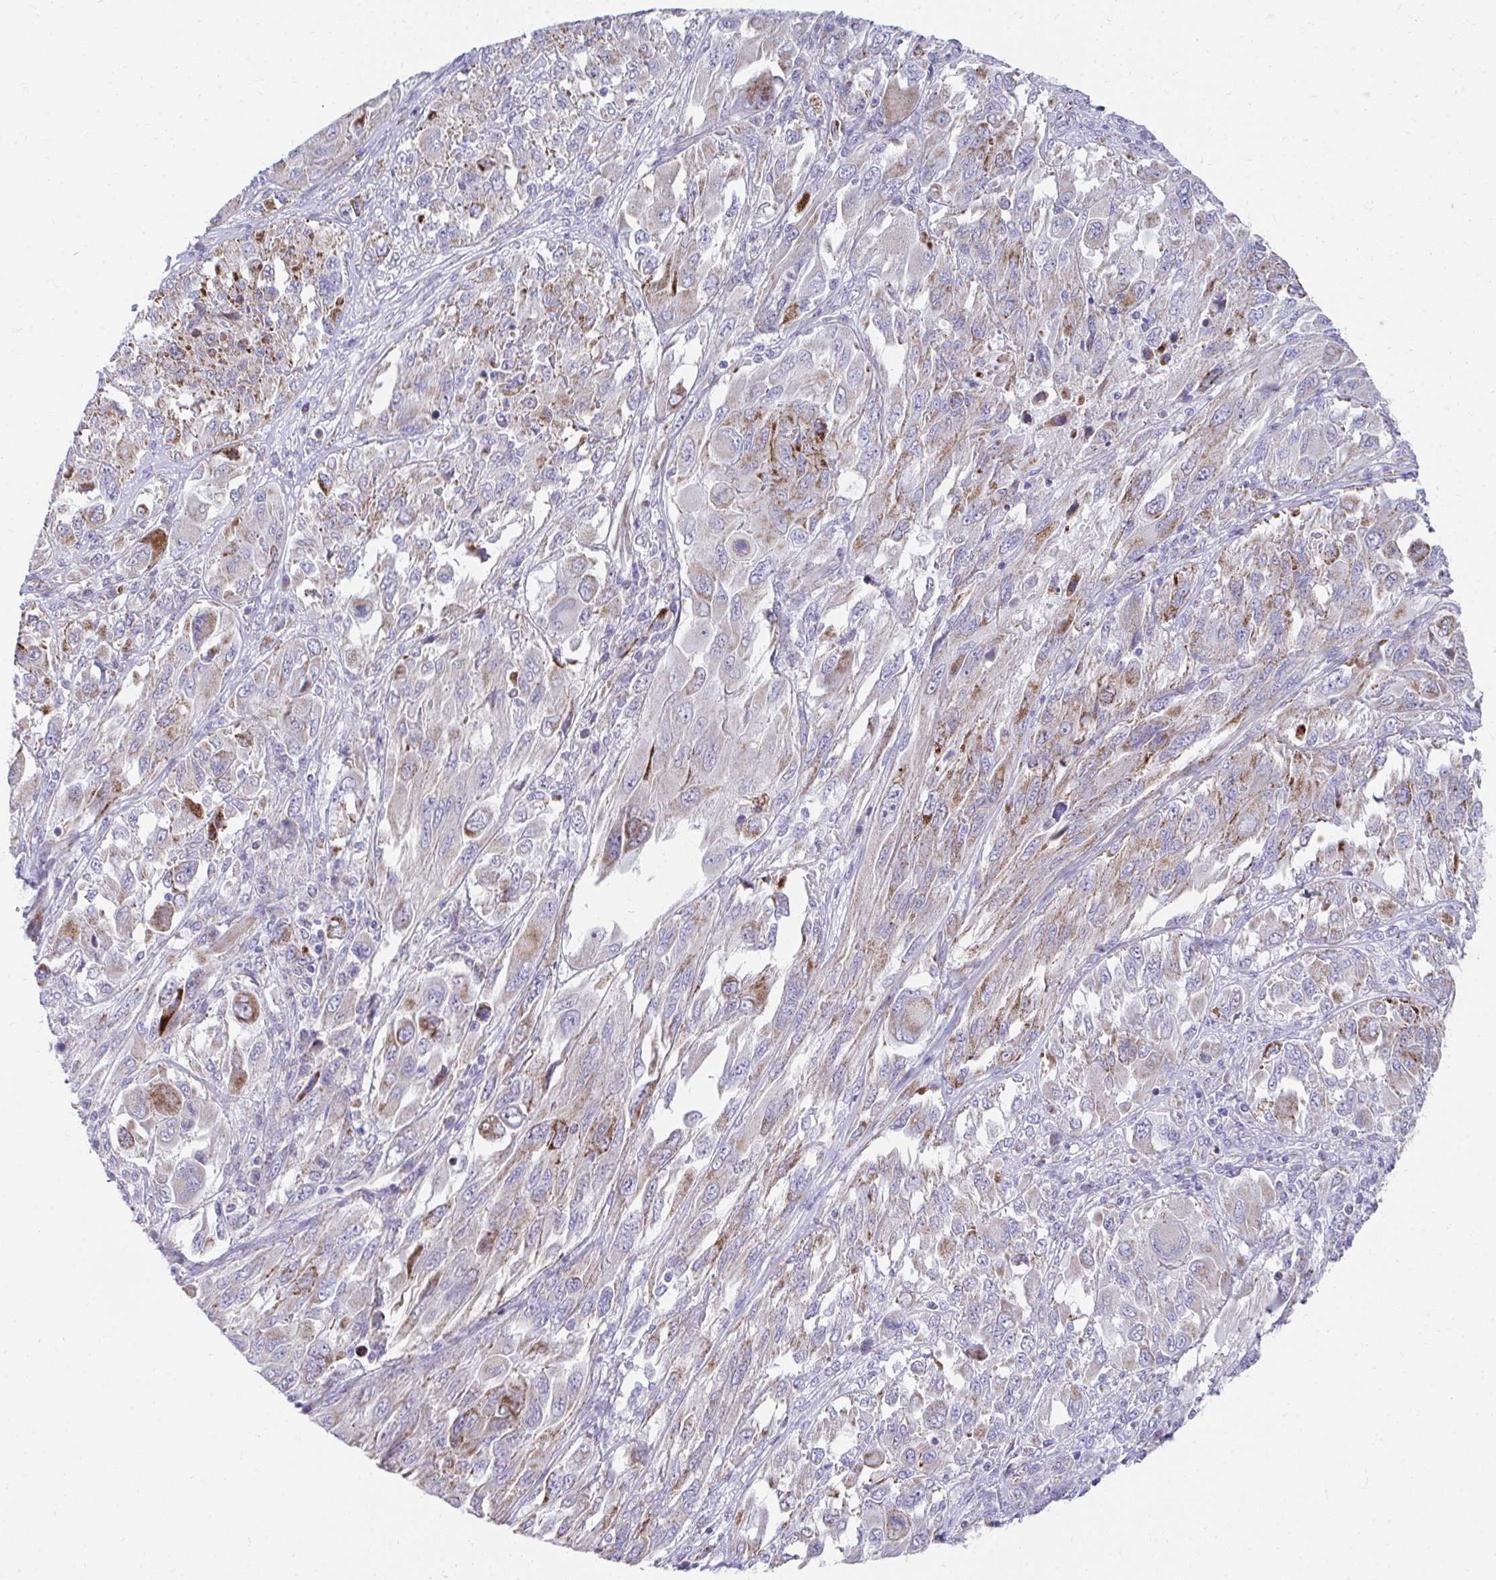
{"staining": {"intensity": "moderate", "quantity": "<25%", "location": "cytoplasmic/membranous"}, "tissue": "melanoma", "cell_type": "Tumor cells", "image_type": "cancer", "snomed": [{"axis": "morphology", "description": "Malignant melanoma, NOS"}, {"axis": "topography", "description": "Skin"}], "caption": "Protein staining by immunohistochemistry demonstrates moderate cytoplasmic/membranous staining in approximately <25% of tumor cells in malignant melanoma. (brown staining indicates protein expression, while blue staining denotes nuclei).", "gene": "PRRG3", "patient": {"sex": "female", "age": 91}}